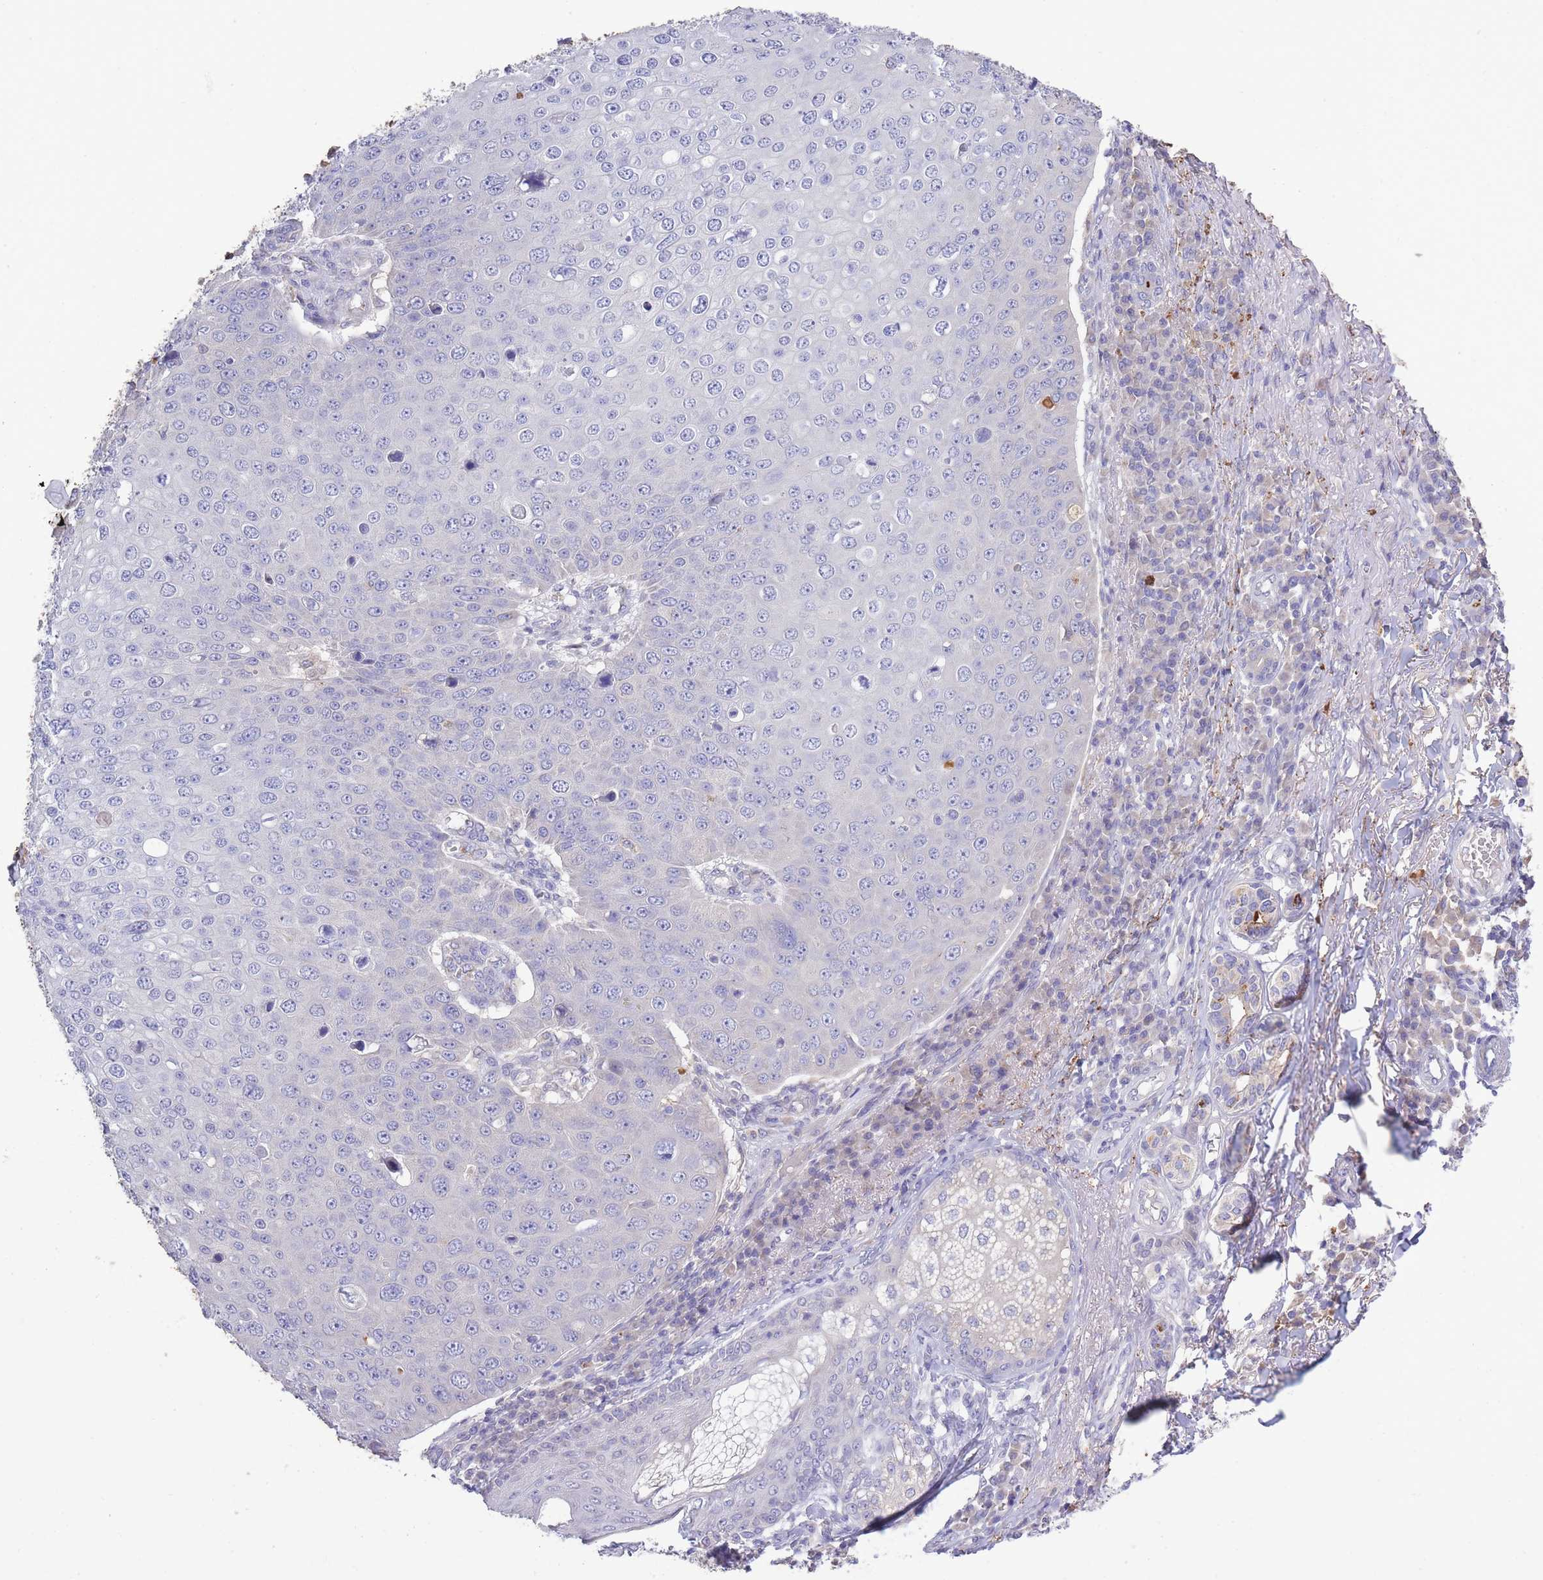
{"staining": {"intensity": "negative", "quantity": "none", "location": "none"}, "tissue": "skin cancer", "cell_type": "Tumor cells", "image_type": "cancer", "snomed": [{"axis": "morphology", "description": "Squamous cell carcinoma, NOS"}, {"axis": "topography", "description": "Skin"}], "caption": "High power microscopy image of an IHC image of squamous cell carcinoma (skin), revealing no significant expression in tumor cells. (Brightfield microscopy of DAB immunohistochemistry at high magnification).", "gene": "CENPM", "patient": {"sex": "male", "age": 71}}